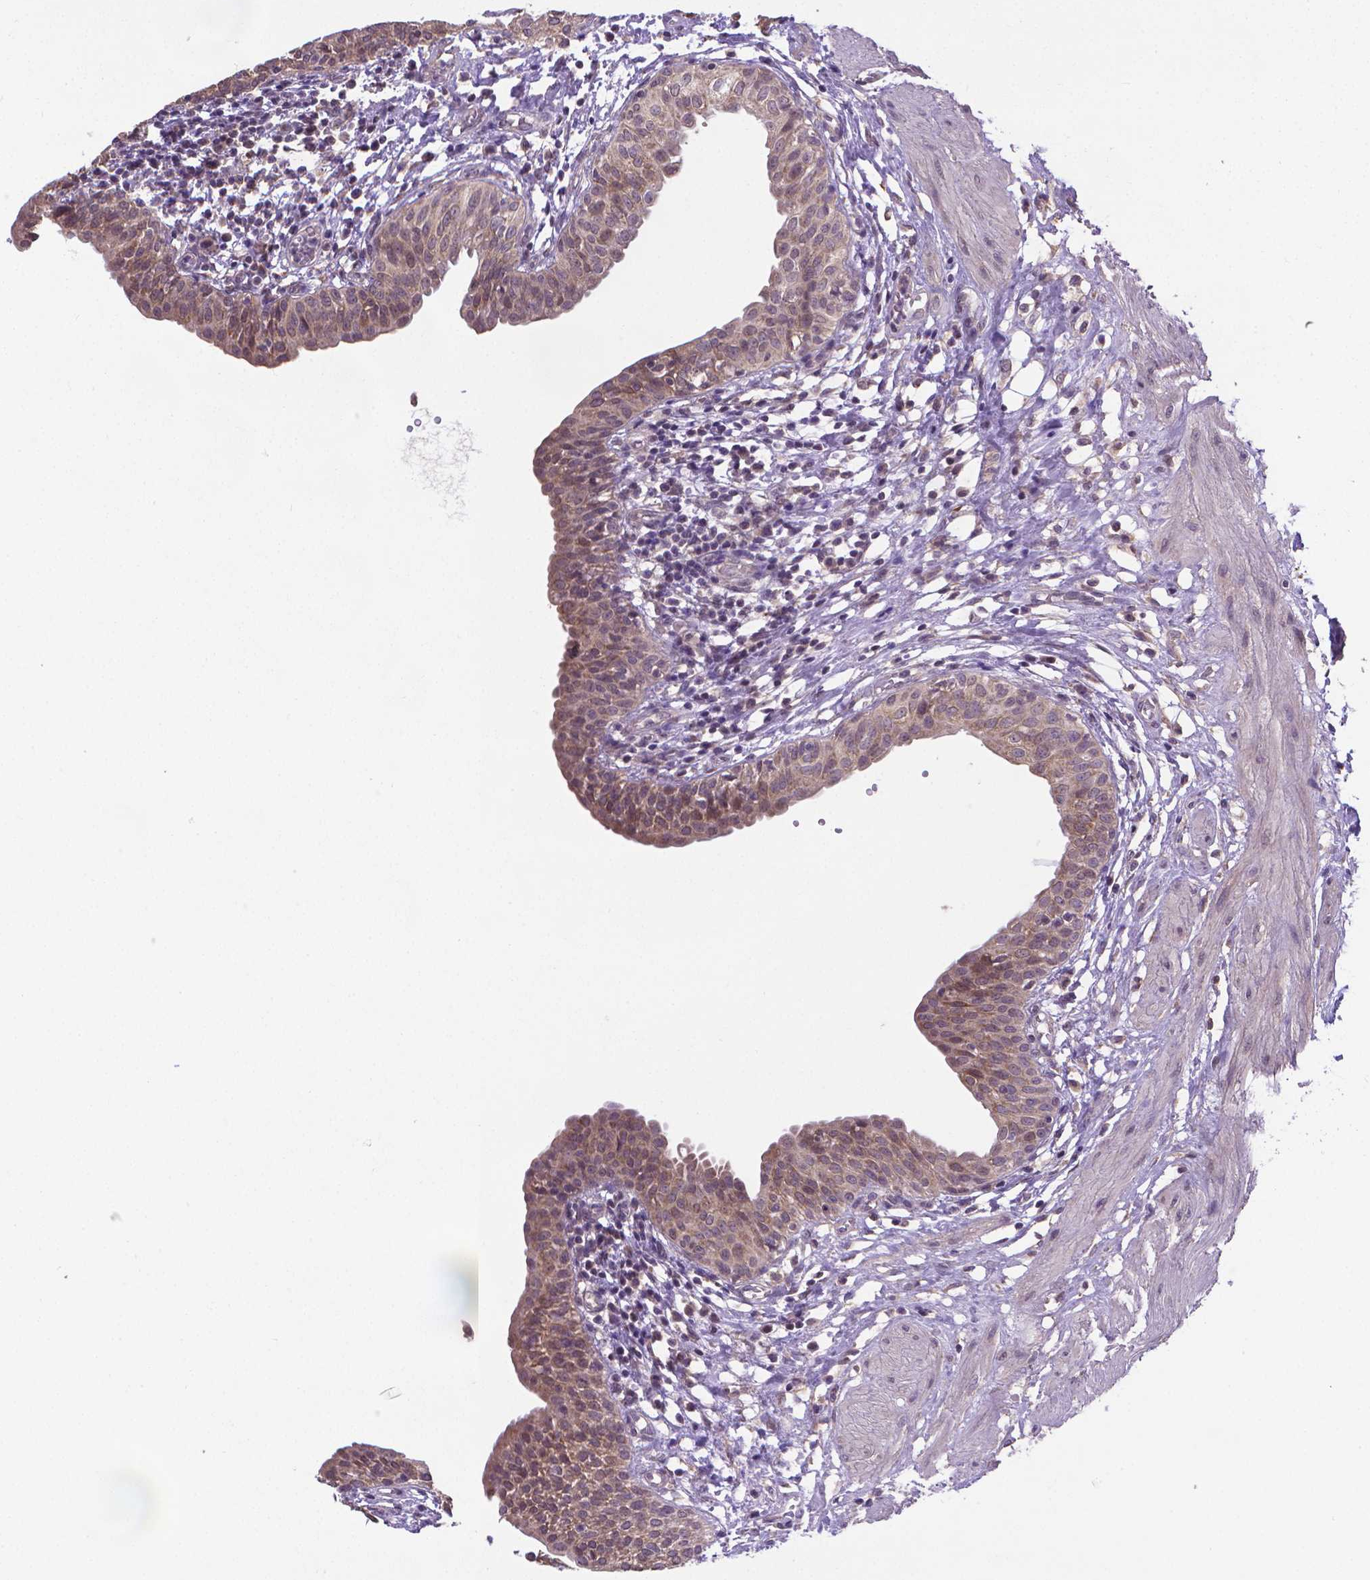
{"staining": {"intensity": "weak", "quantity": "25%-75%", "location": "cytoplasmic/membranous"}, "tissue": "urinary bladder", "cell_type": "Urothelial cells", "image_type": "normal", "snomed": [{"axis": "morphology", "description": "Normal tissue, NOS"}, {"axis": "topography", "description": "Urinary bladder"}], "caption": "A low amount of weak cytoplasmic/membranous expression is present in about 25%-75% of urothelial cells in unremarkable urinary bladder.", "gene": "GPR63", "patient": {"sex": "male", "age": 55}}